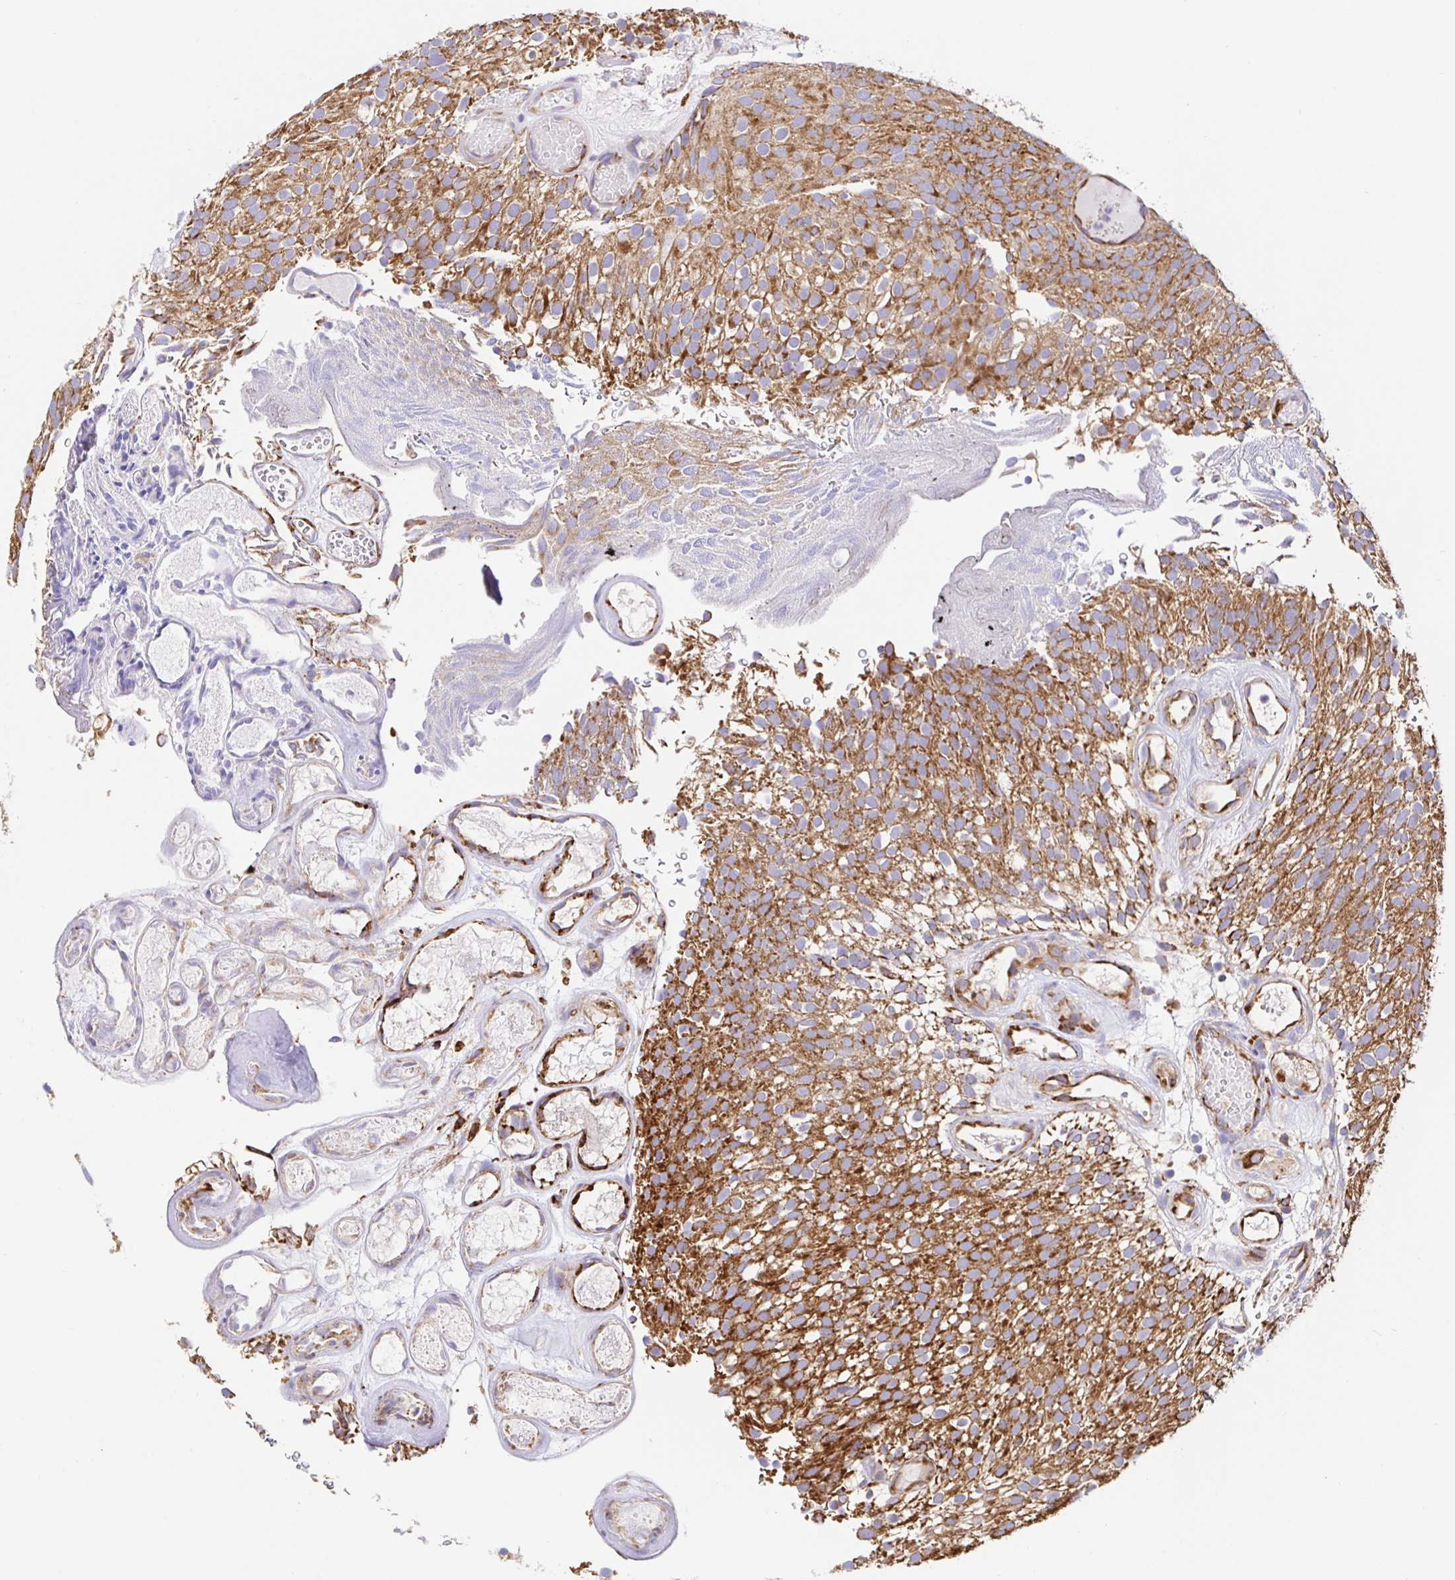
{"staining": {"intensity": "strong", "quantity": ">75%", "location": "cytoplasmic/membranous"}, "tissue": "urothelial cancer", "cell_type": "Tumor cells", "image_type": "cancer", "snomed": [{"axis": "morphology", "description": "Urothelial carcinoma, Low grade"}, {"axis": "topography", "description": "Urinary bladder"}], "caption": "Immunohistochemistry (IHC) image of urothelial cancer stained for a protein (brown), which exhibits high levels of strong cytoplasmic/membranous expression in about >75% of tumor cells.", "gene": "MAOA", "patient": {"sex": "male", "age": 78}}